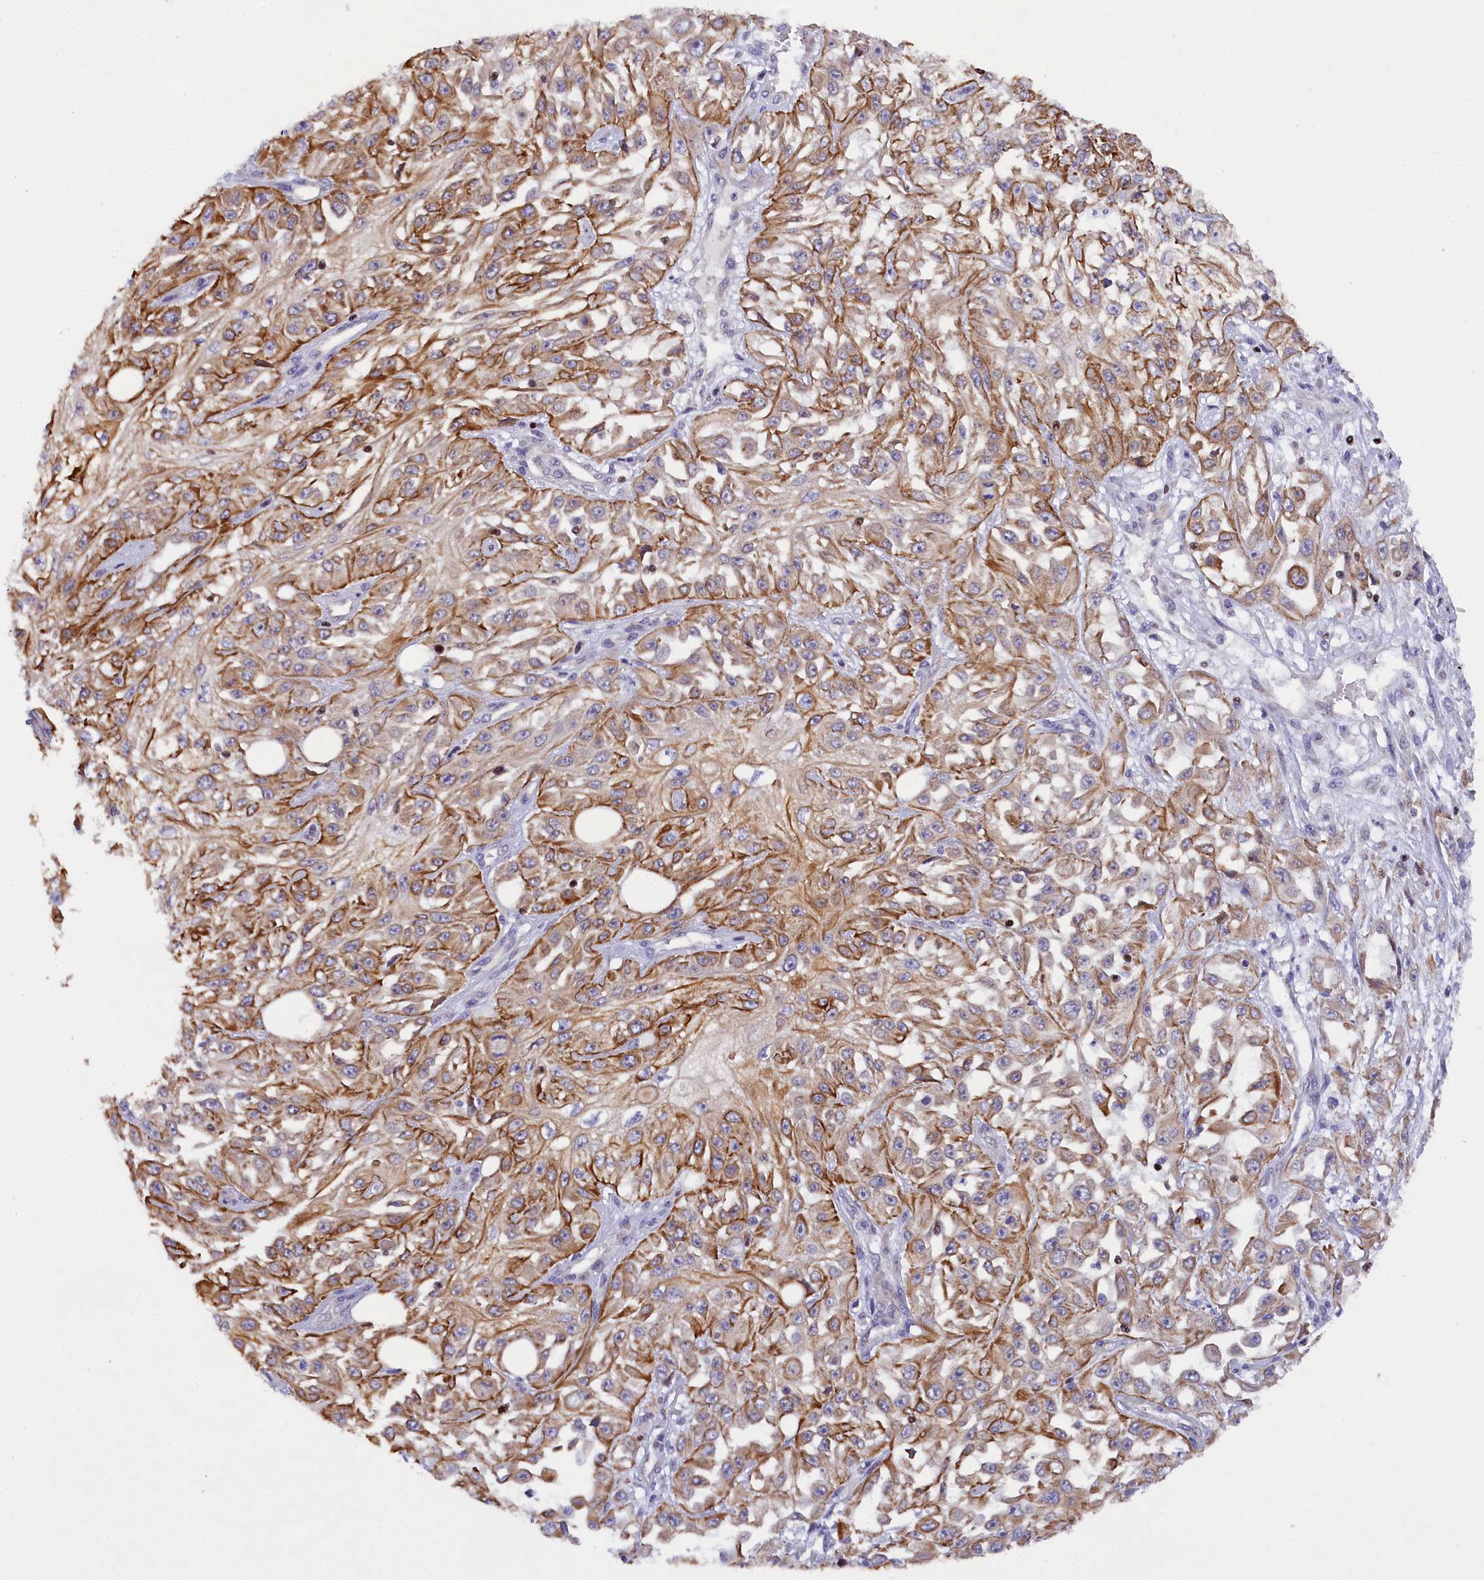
{"staining": {"intensity": "moderate", "quantity": ">75%", "location": "cytoplasmic/membranous"}, "tissue": "skin cancer", "cell_type": "Tumor cells", "image_type": "cancer", "snomed": [{"axis": "morphology", "description": "Squamous cell carcinoma, NOS"}, {"axis": "morphology", "description": "Squamous cell carcinoma, metastatic, NOS"}, {"axis": "topography", "description": "Skin"}, {"axis": "topography", "description": "Lymph node"}], "caption": "Immunohistochemical staining of human skin cancer (squamous cell carcinoma) demonstrates medium levels of moderate cytoplasmic/membranous protein positivity in approximately >75% of tumor cells.", "gene": "SP4", "patient": {"sex": "male", "age": 75}}